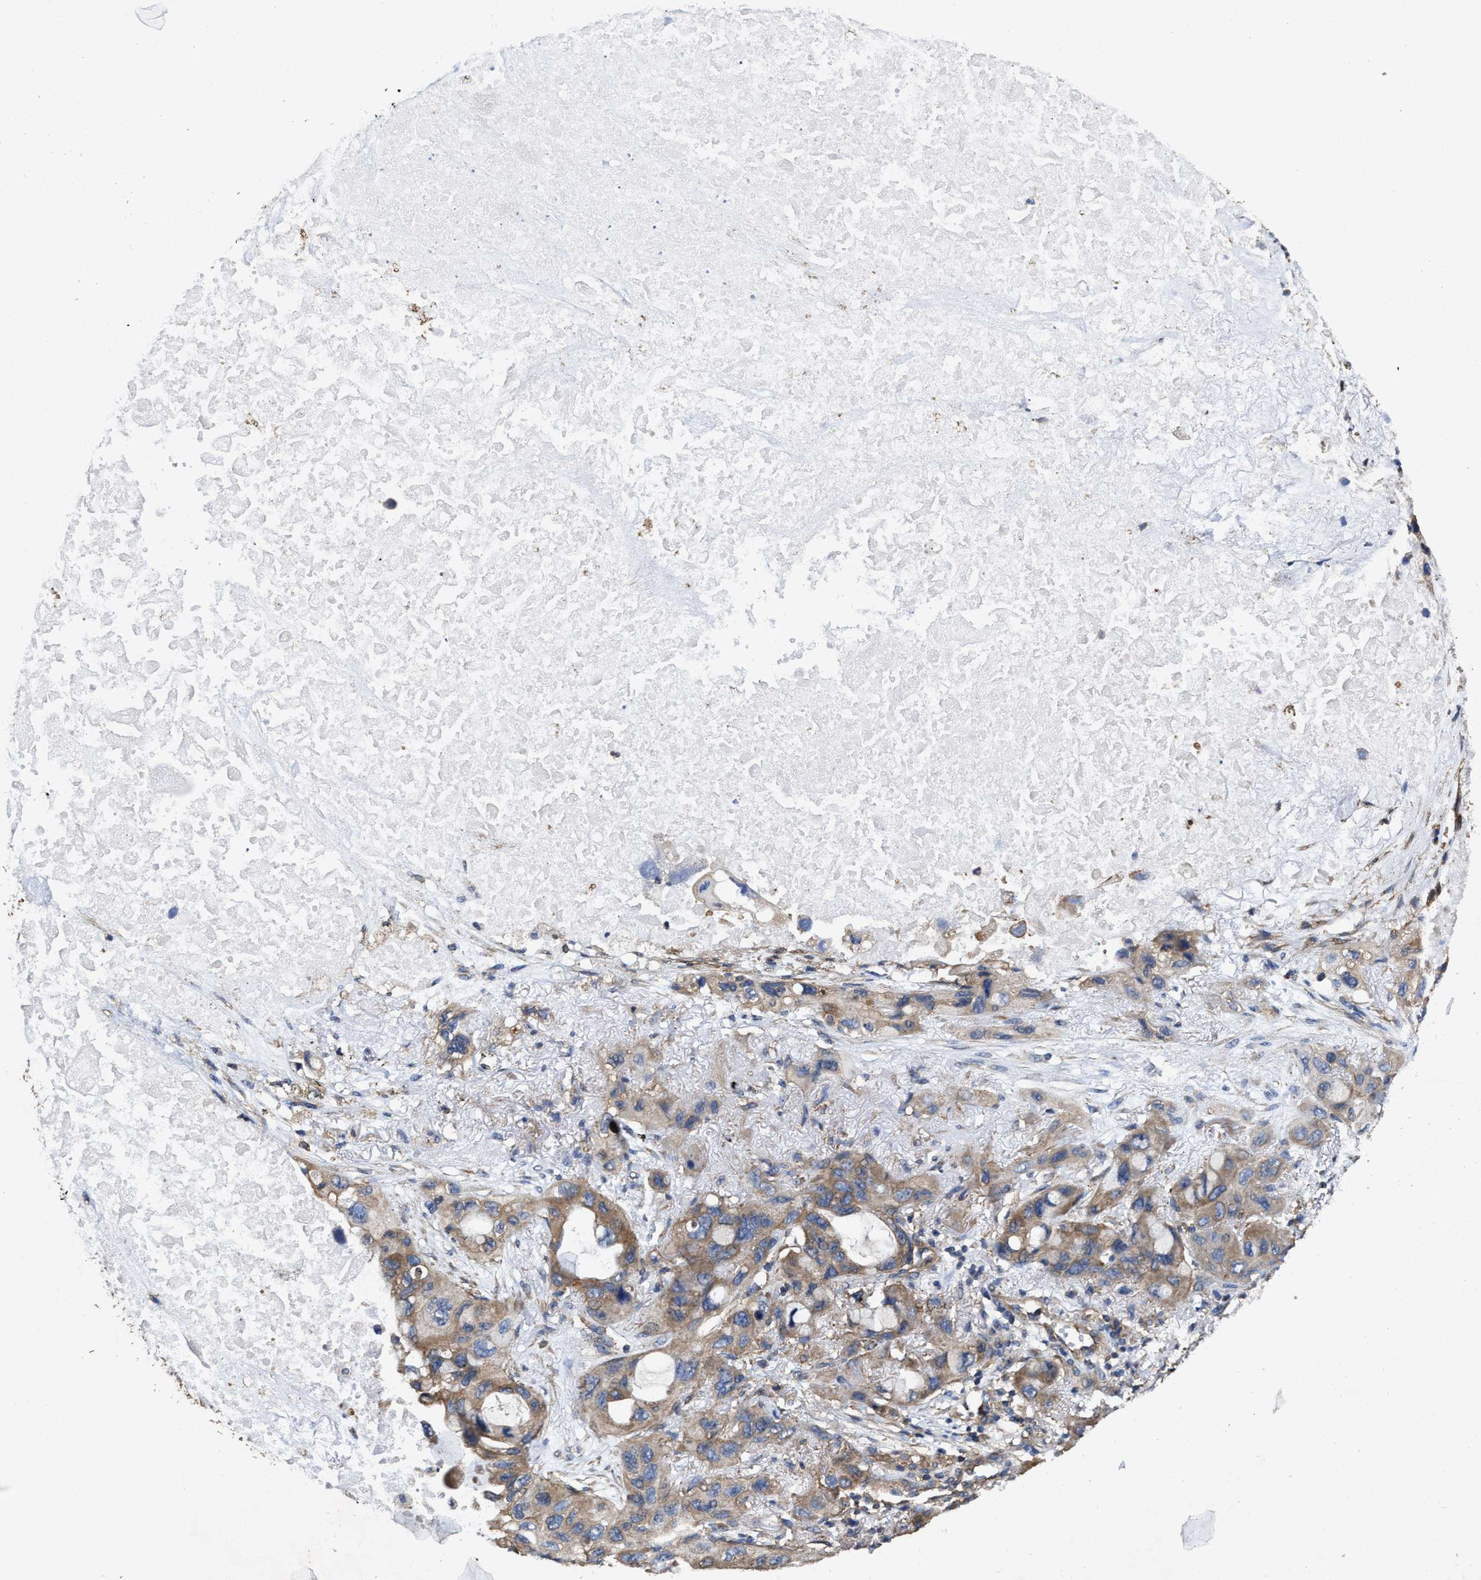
{"staining": {"intensity": "moderate", "quantity": ">75%", "location": "cytoplasmic/membranous"}, "tissue": "lung cancer", "cell_type": "Tumor cells", "image_type": "cancer", "snomed": [{"axis": "morphology", "description": "Squamous cell carcinoma, NOS"}, {"axis": "topography", "description": "Lung"}], "caption": "Moderate cytoplasmic/membranous staining for a protein is identified in about >75% of tumor cells of lung squamous cell carcinoma using immunohistochemistry (IHC).", "gene": "SFXN4", "patient": {"sex": "female", "age": 73}}